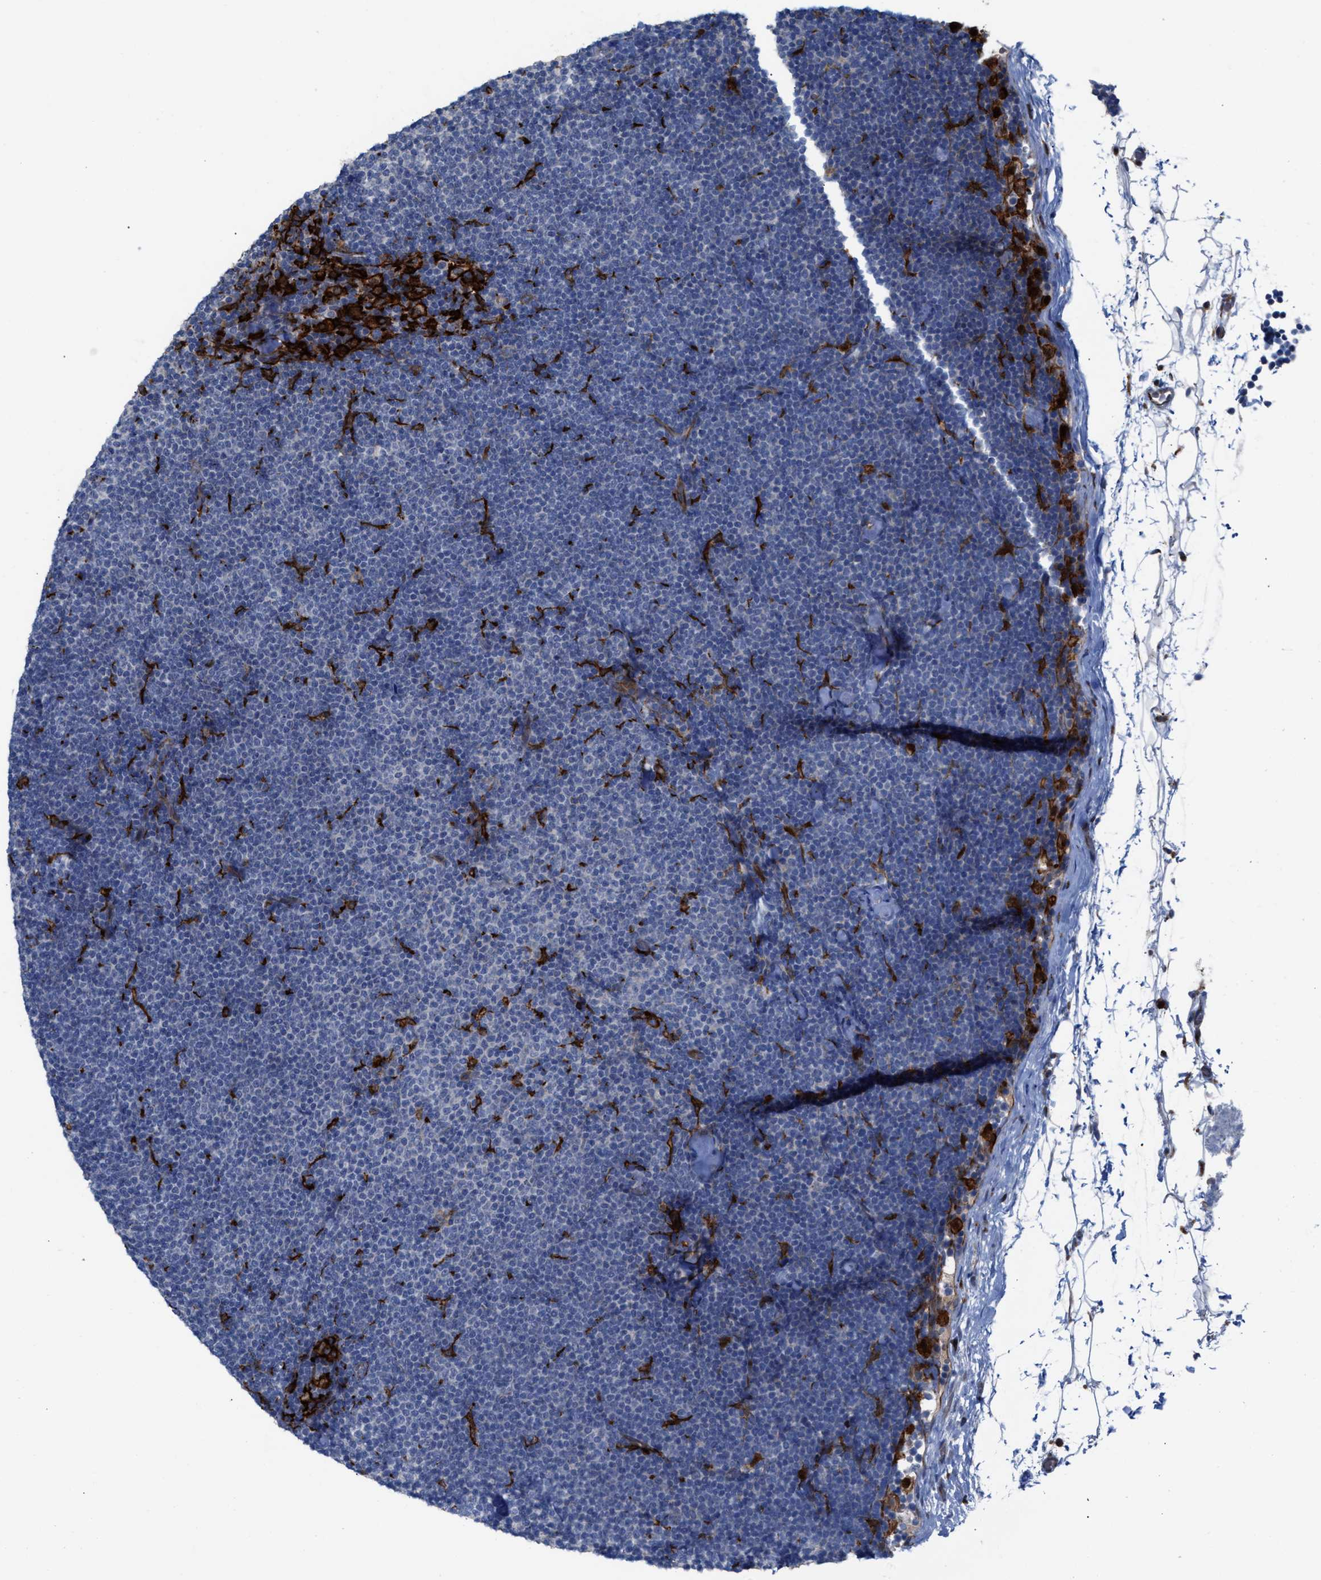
{"staining": {"intensity": "negative", "quantity": "none", "location": "none"}, "tissue": "lymphoma", "cell_type": "Tumor cells", "image_type": "cancer", "snomed": [{"axis": "morphology", "description": "Malignant lymphoma, non-Hodgkin's type, Low grade"}, {"axis": "topography", "description": "Lymph node"}], "caption": "High magnification brightfield microscopy of lymphoma stained with DAB (3,3'-diaminobenzidine) (brown) and counterstained with hematoxylin (blue): tumor cells show no significant expression.", "gene": "SLC47A1", "patient": {"sex": "female", "age": 53}}